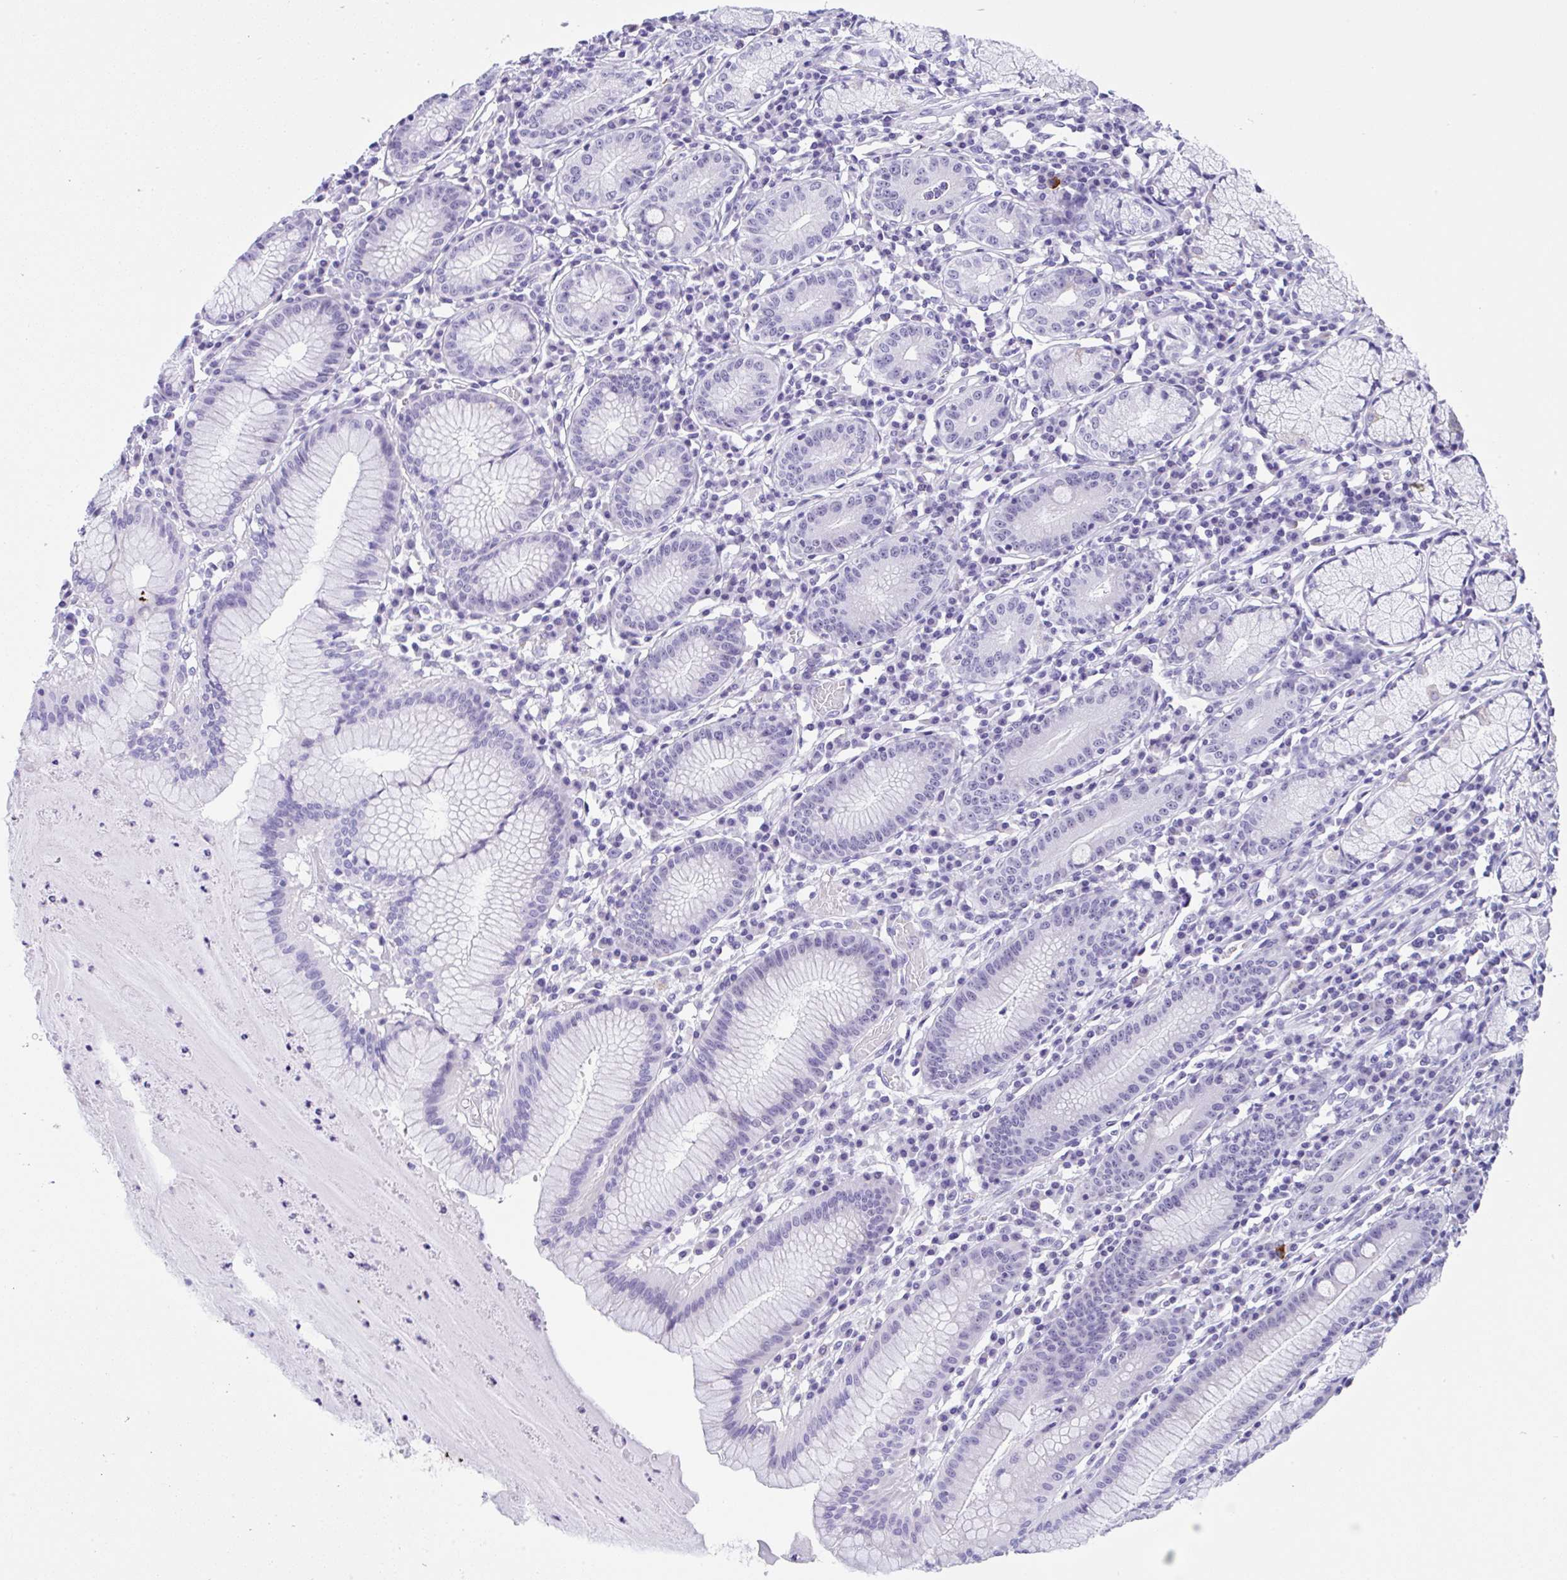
{"staining": {"intensity": "negative", "quantity": "none", "location": "none"}, "tissue": "stomach", "cell_type": "Glandular cells", "image_type": "normal", "snomed": [{"axis": "morphology", "description": "Normal tissue, NOS"}, {"axis": "topography", "description": "Stomach"}], "caption": "High power microscopy image of an immunohistochemistry (IHC) image of normal stomach, revealing no significant staining in glandular cells.", "gene": "YBX2", "patient": {"sex": "male", "age": 55}}